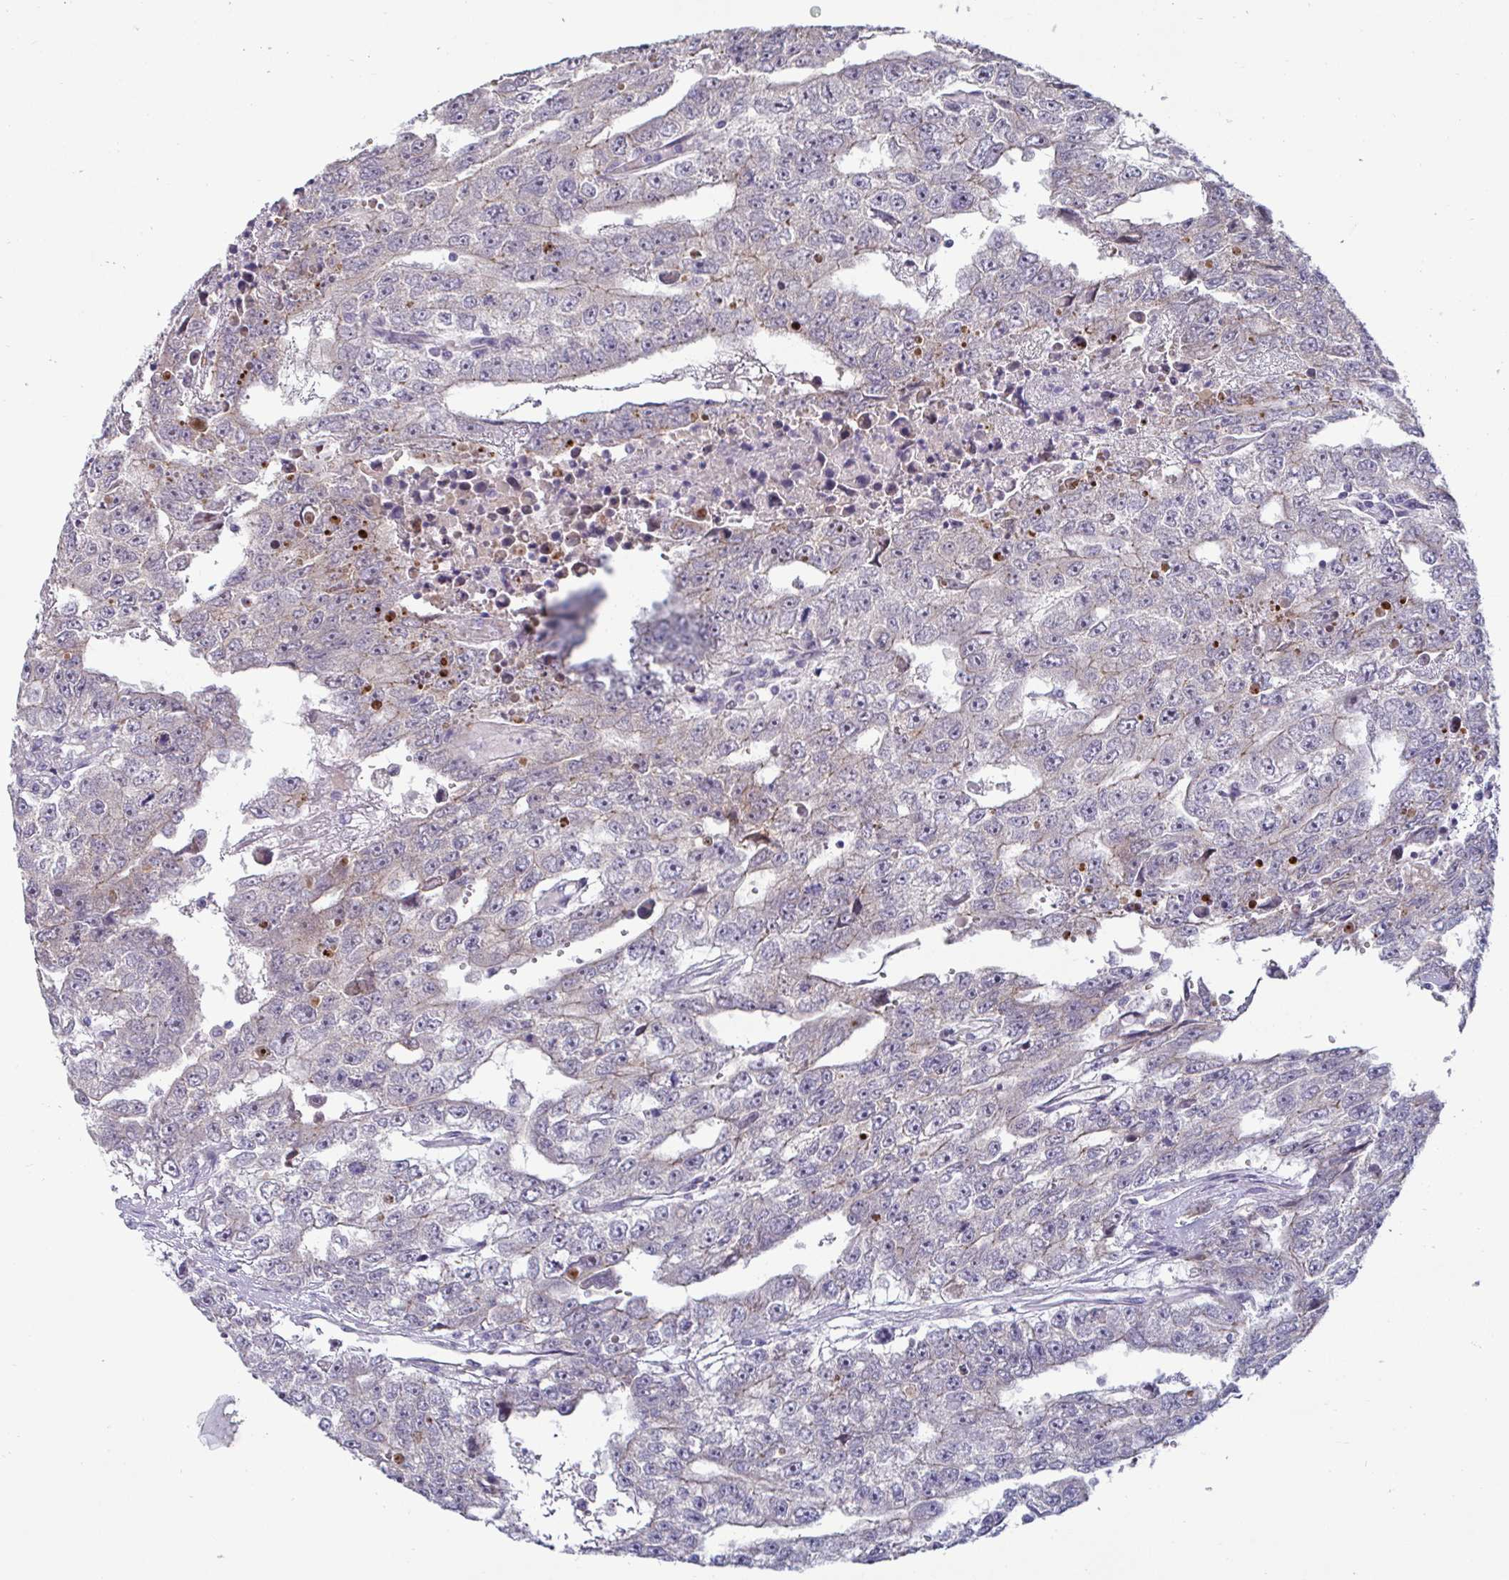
{"staining": {"intensity": "negative", "quantity": "none", "location": "none"}, "tissue": "testis cancer", "cell_type": "Tumor cells", "image_type": "cancer", "snomed": [{"axis": "morphology", "description": "Carcinoma, Embryonal, NOS"}, {"axis": "topography", "description": "Testis"}], "caption": "Testis cancer stained for a protein using immunohistochemistry exhibits no positivity tumor cells.", "gene": "GSTM1", "patient": {"sex": "male", "age": 20}}